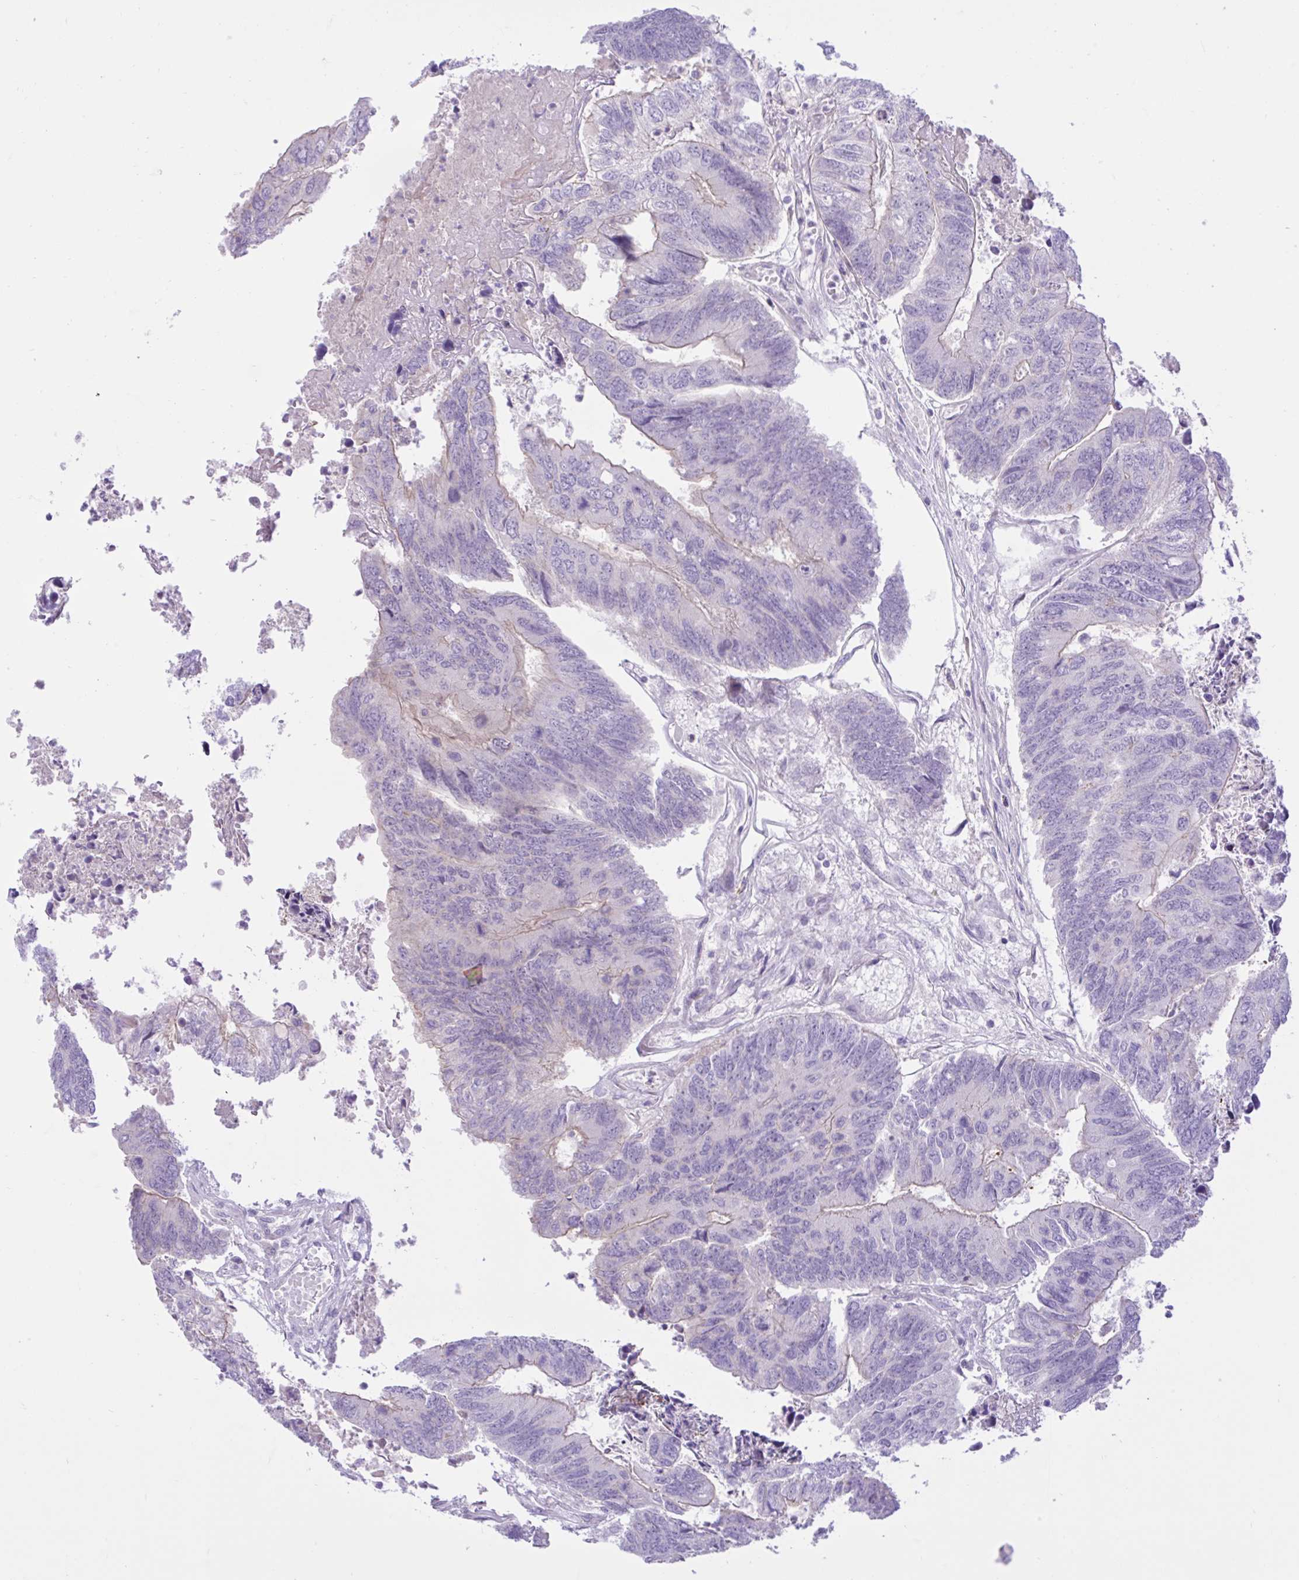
{"staining": {"intensity": "negative", "quantity": "none", "location": "none"}, "tissue": "colorectal cancer", "cell_type": "Tumor cells", "image_type": "cancer", "snomed": [{"axis": "morphology", "description": "Adenocarcinoma, NOS"}, {"axis": "topography", "description": "Colon"}], "caption": "This is an IHC histopathology image of human colorectal cancer. There is no positivity in tumor cells.", "gene": "ZNF101", "patient": {"sex": "female", "age": 67}}